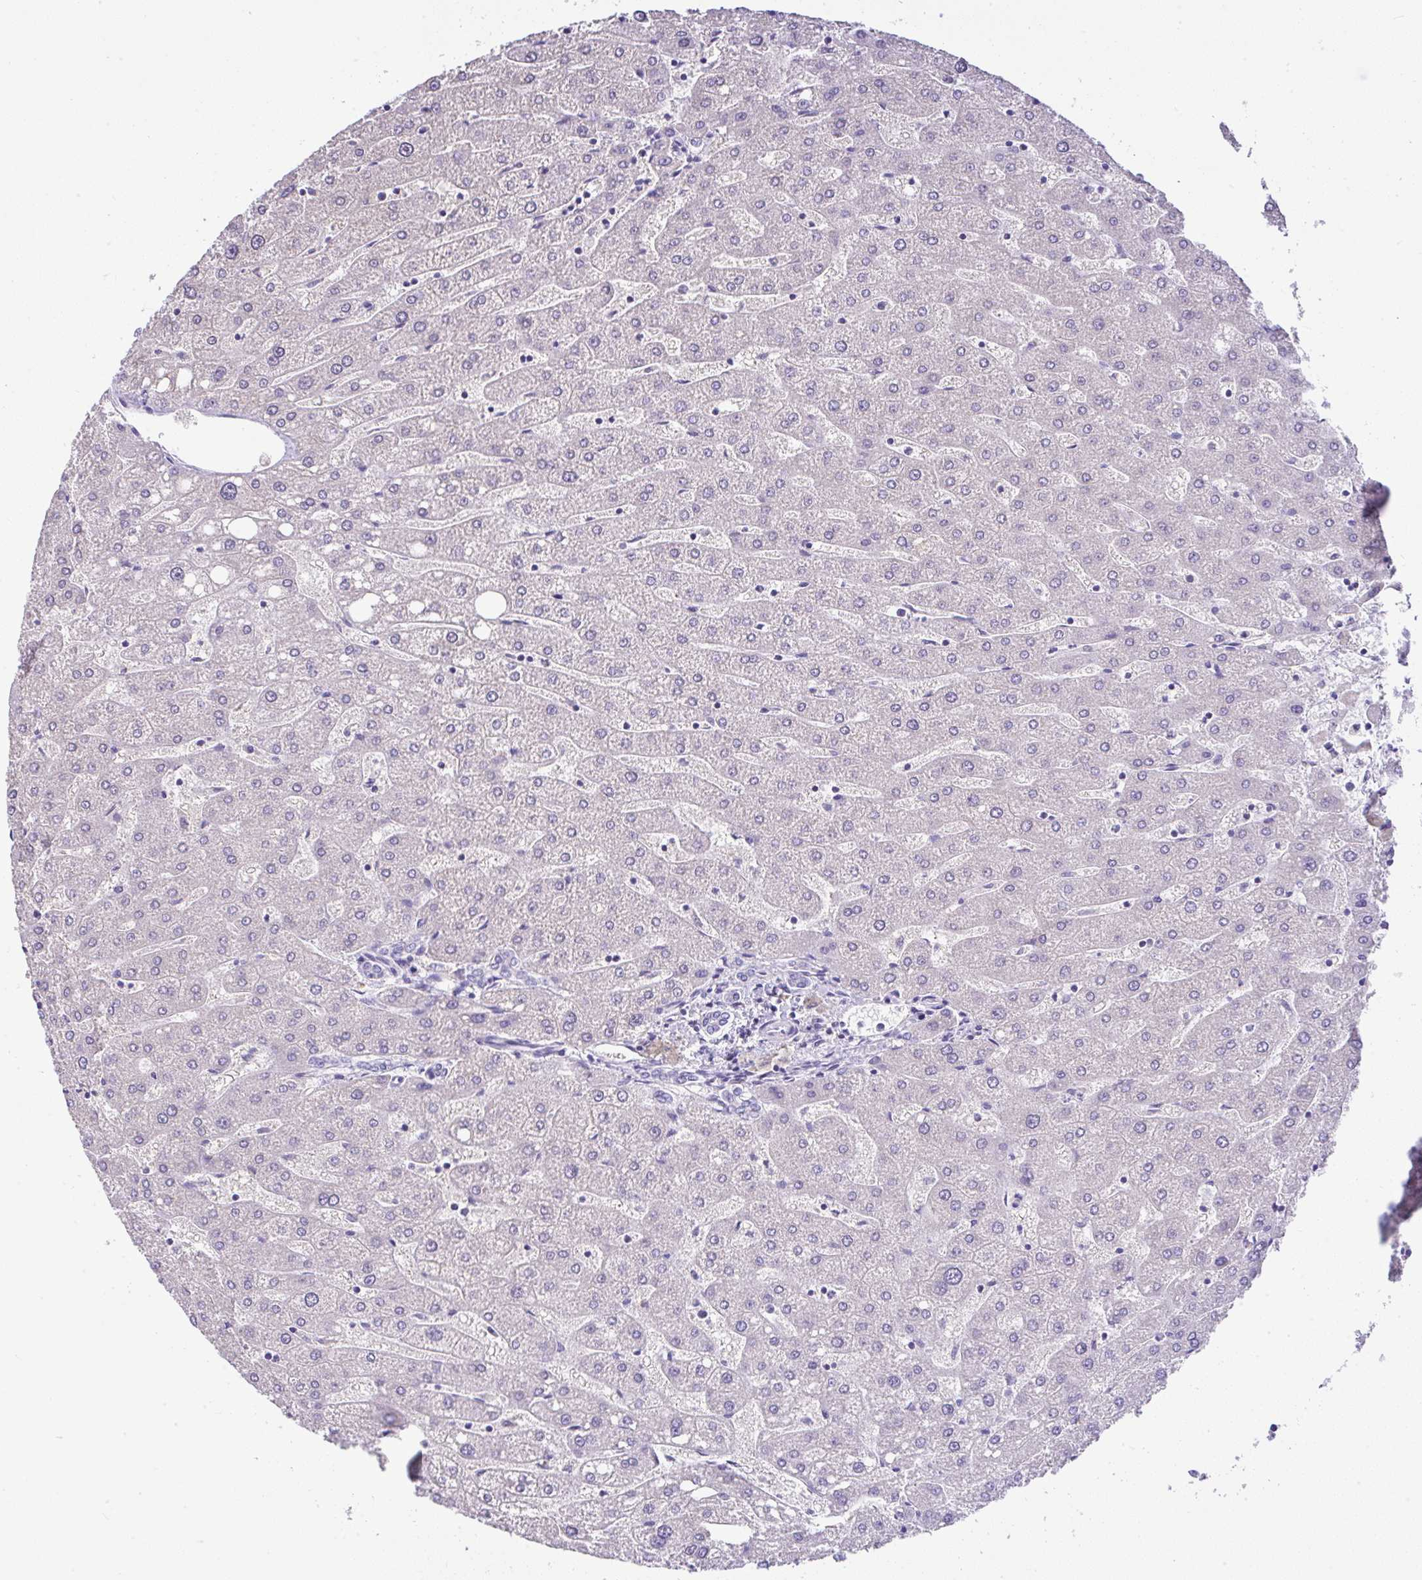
{"staining": {"intensity": "negative", "quantity": "none", "location": "none"}, "tissue": "liver", "cell_type": "Cholangiocytes", "image_type": "normal", "snomed": [{"axis": "morphology", "description": "Normal tissue, NOS"}, {"axis": "topography", "description": "Liver"}], "caption": "IHC of benign liver displays no positivity in cholangiocytes.", "gene": "CTU1", "patient": {"sex": "male", "age": 67}}